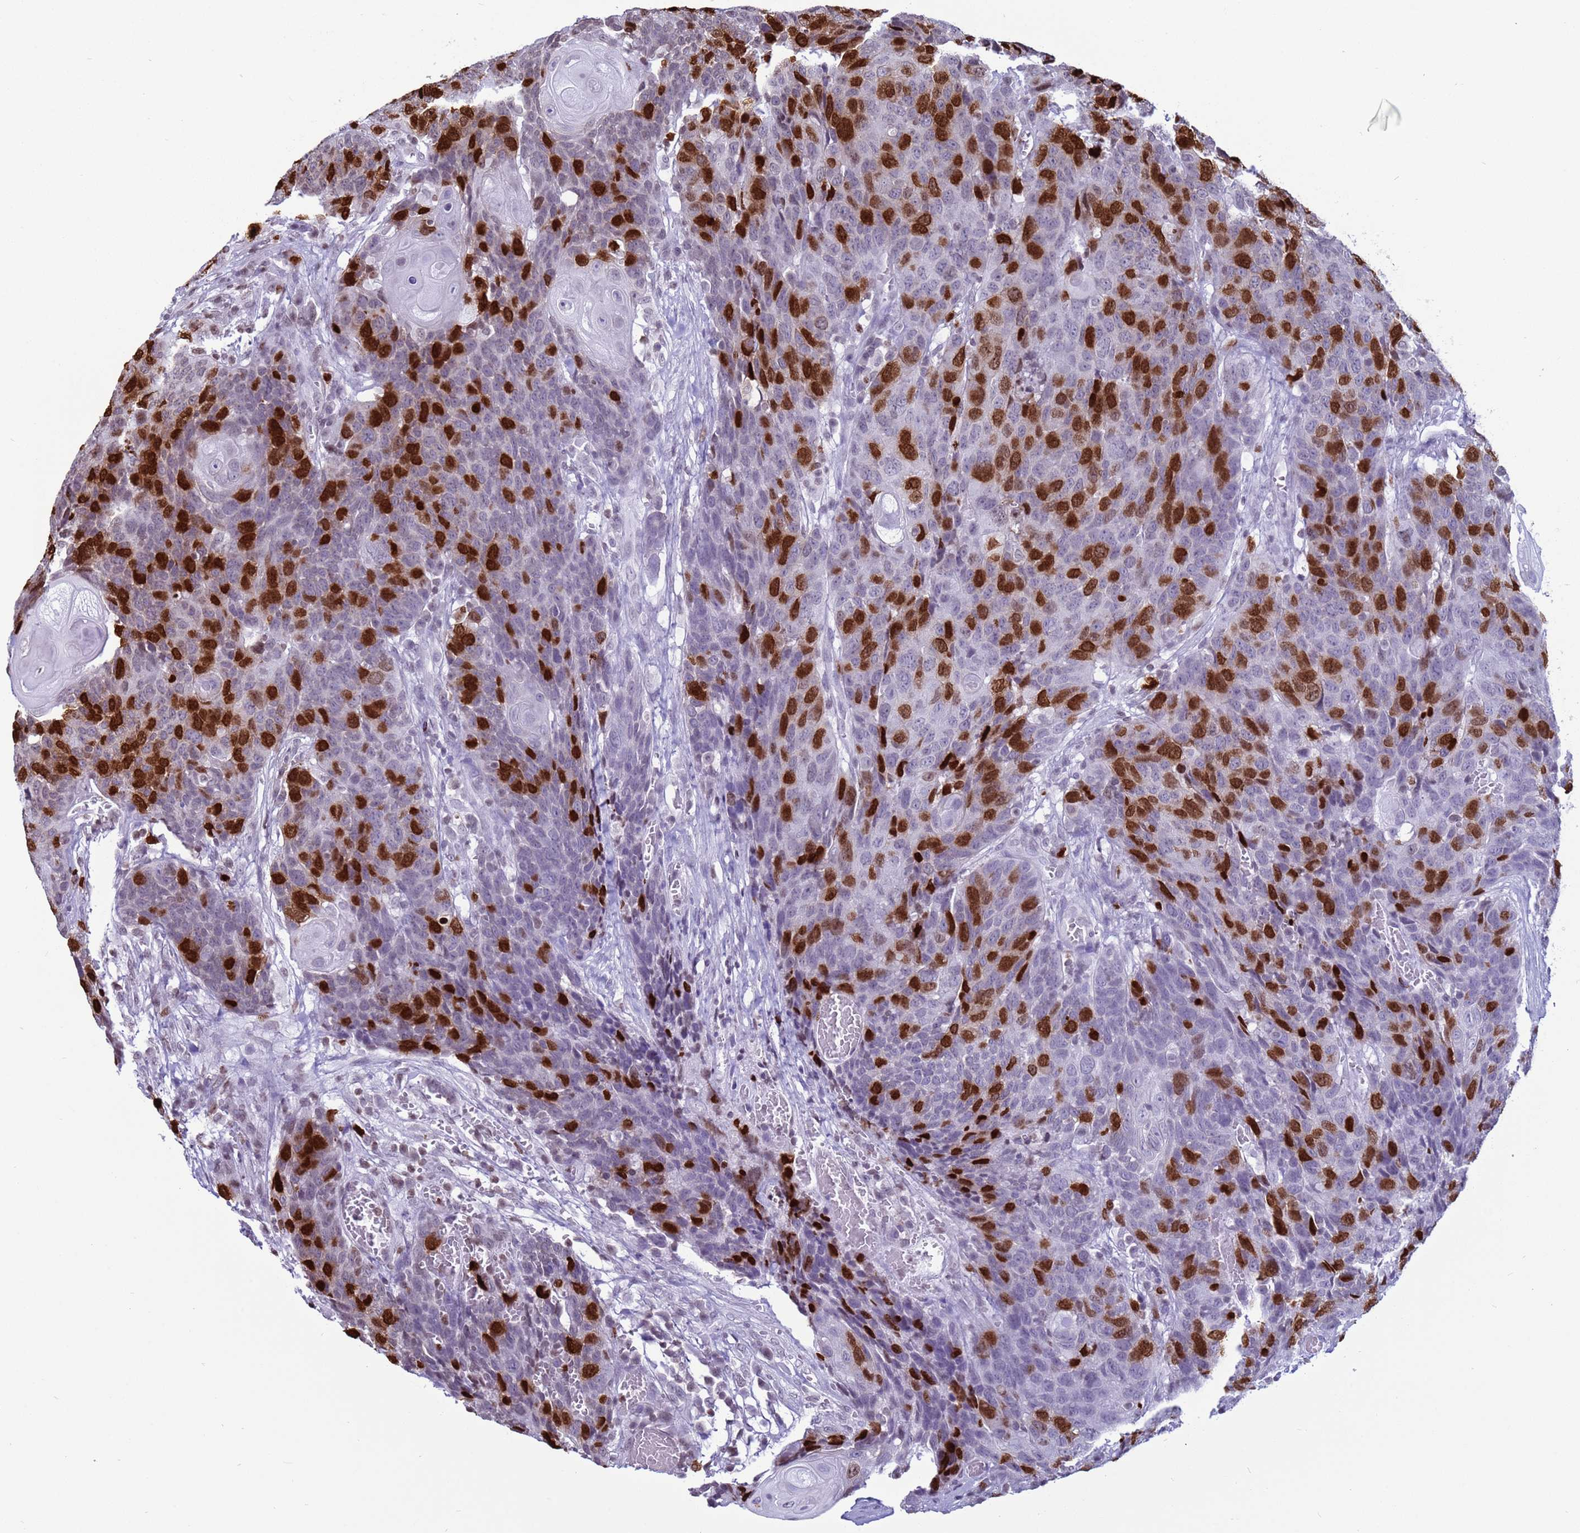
{"staining": {"intensity": "strong", "quantity": "25%-75%", "location": "nuclear"}, "tissue": "head and neck cancer", "cell_type": "Tumor cells", "image_type": "cancer", "snomed": [{"axis": "morphology", "description": "Squamous cell carcinoma, NOS"}, {"axis": "topography", "description": "Head-Neck"}], "caption": "Squamous cell carcinoma (head and neck) stained with immunohistochemistry (IHC) reveals strong nuclear positivity in approximately 25%-75% of tumor cells.", "gene": "H4C8", "patient": {"sex": "male", "age": 66}}